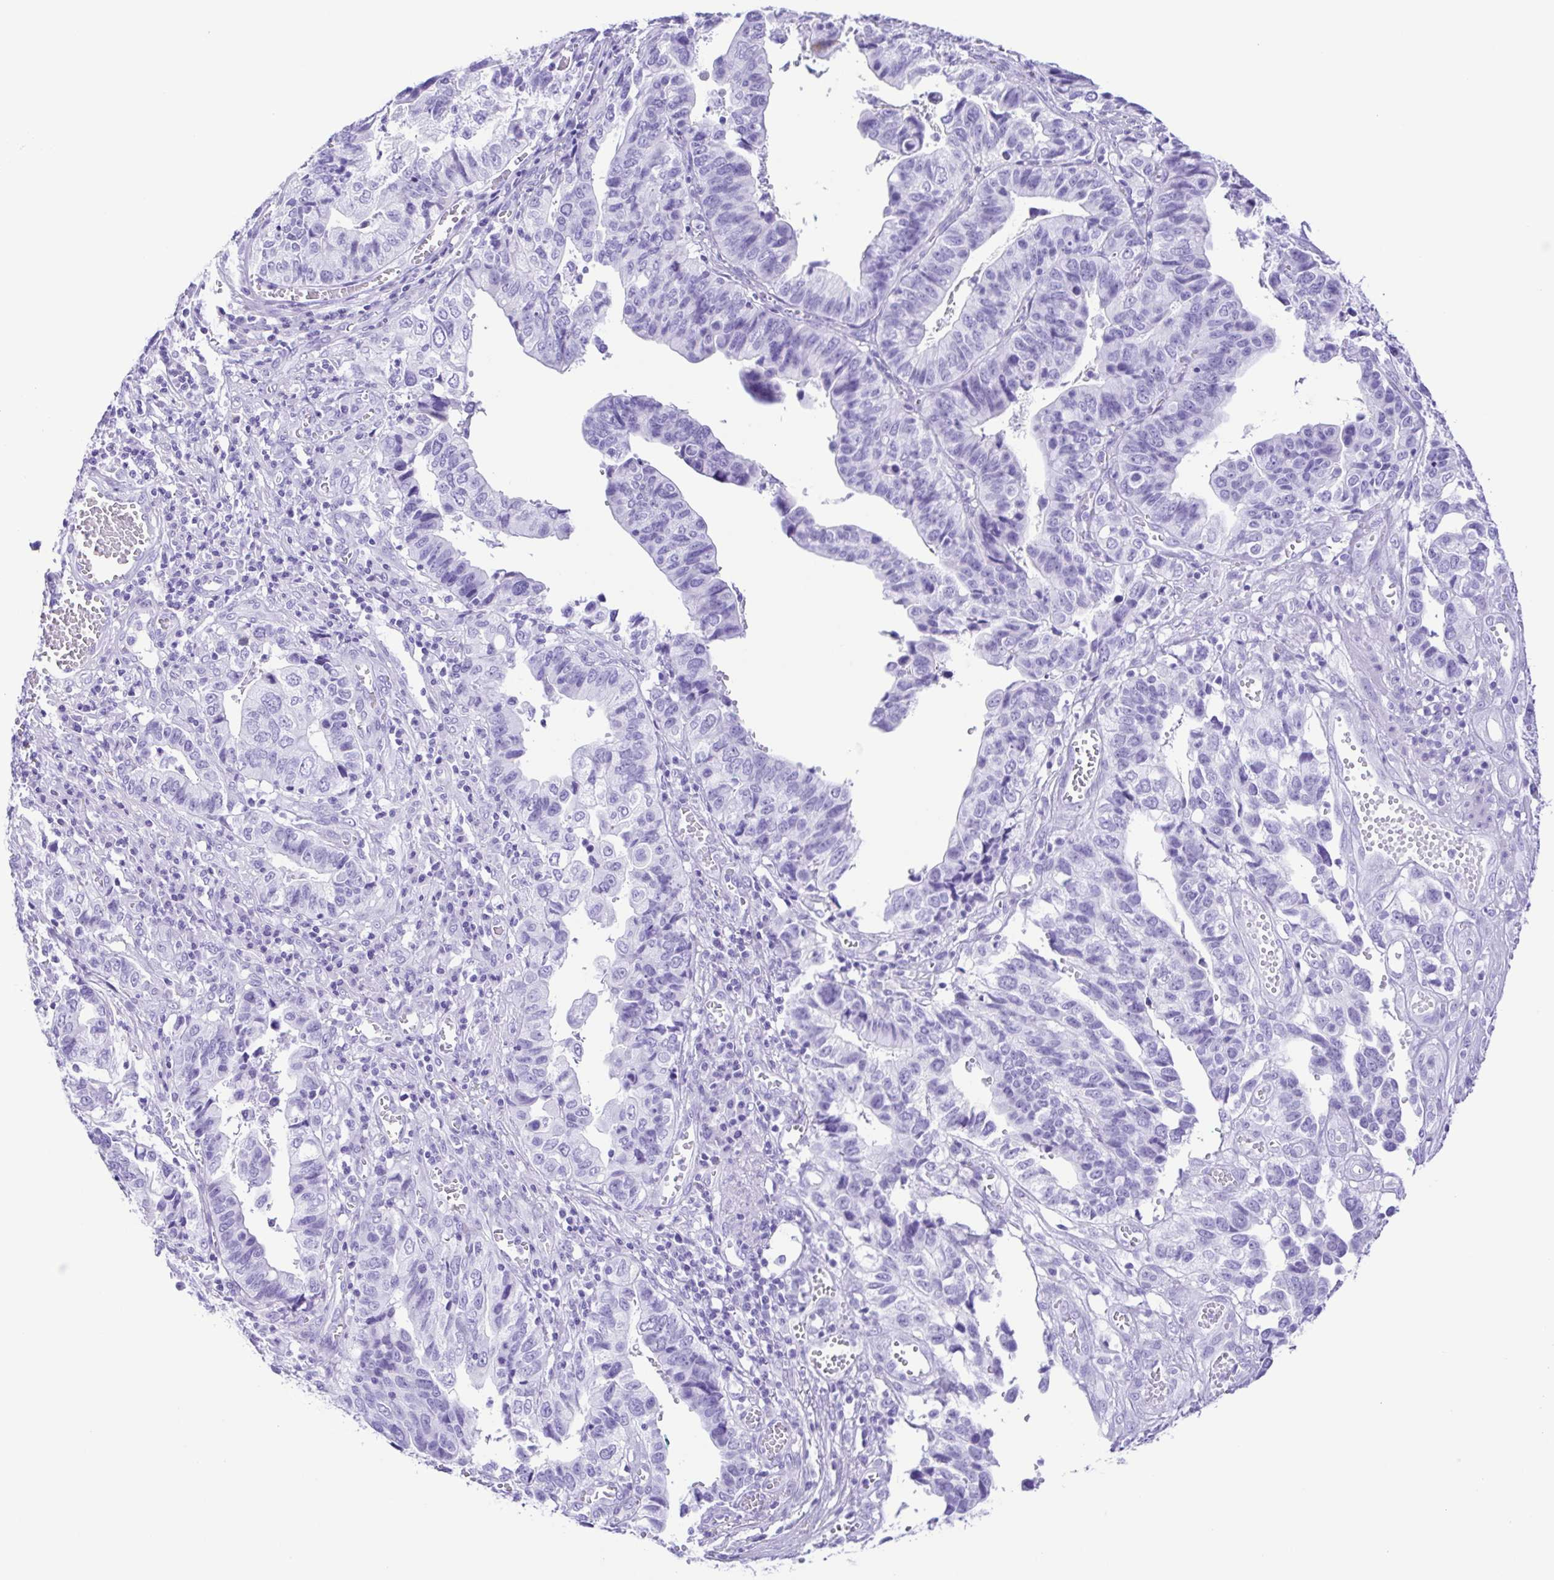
{"staining": {"intensity": "negative", "quantity": "none", "location": "none"}, "tissue": "stomach cancer", "cell_type": "Tumor cells", "image_type": "cancer", "snomed": [{"axis": "morphology", "description": "Adenocarcinoma, NOS"}, {"axis": "topography", "description": "Stomach, upper"}], "caption": "DAB (3,3'-diaminobenzidine) immunohistochemical staining of stomach adenocarcinoma shows no significant staining in tumor cells. (DAB immunohistochemistry (IHC) visualized using brightfield microscopy, high magnification).", "gene": "ERP27", "patient": {"sex": "female", "age": 67}}